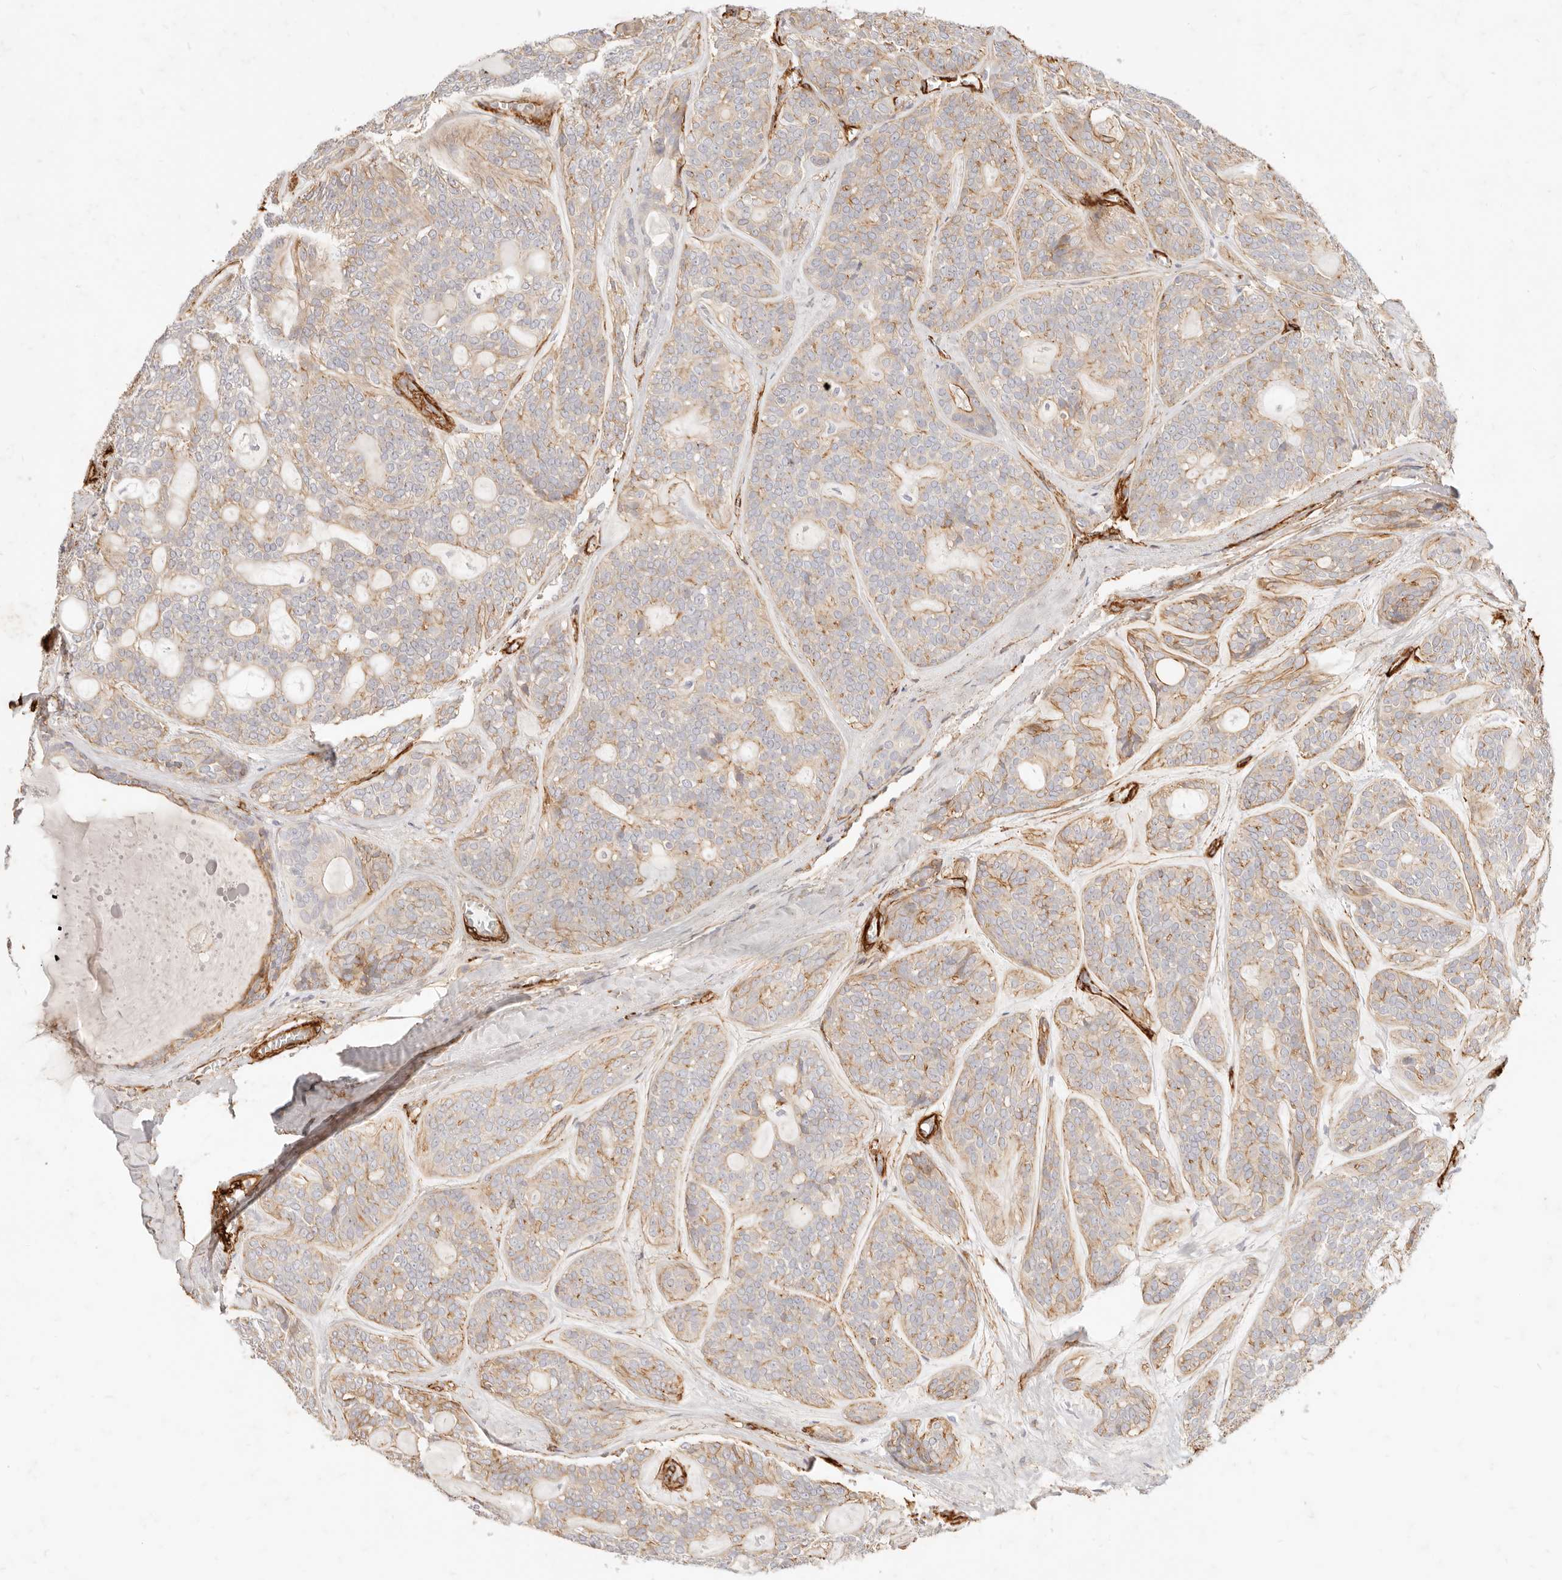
{"staining": {"intensity": "weak", "quantity": "25%-75%", "location": "cytoplasmic/membranous"}, "tissue": "head and neck cancer", "cell_type": "Tumor cells", "image_type": "cancer", "snomed": [{"axis": "morphology", "description": "Adenocarcinoma, NOS"}, {"axis": "topography", "description": "Head-Neck"}], "caption": "Immunohistochemistry (DAB) staining of human head and neck cancer (adenocarcinoma) reveals weak cytoplasmic/membranous protein staining in approximately 25%-75% of tumor cells.", "gene": "TMTC2", "patient": {"sex": "male", "age": 66}}